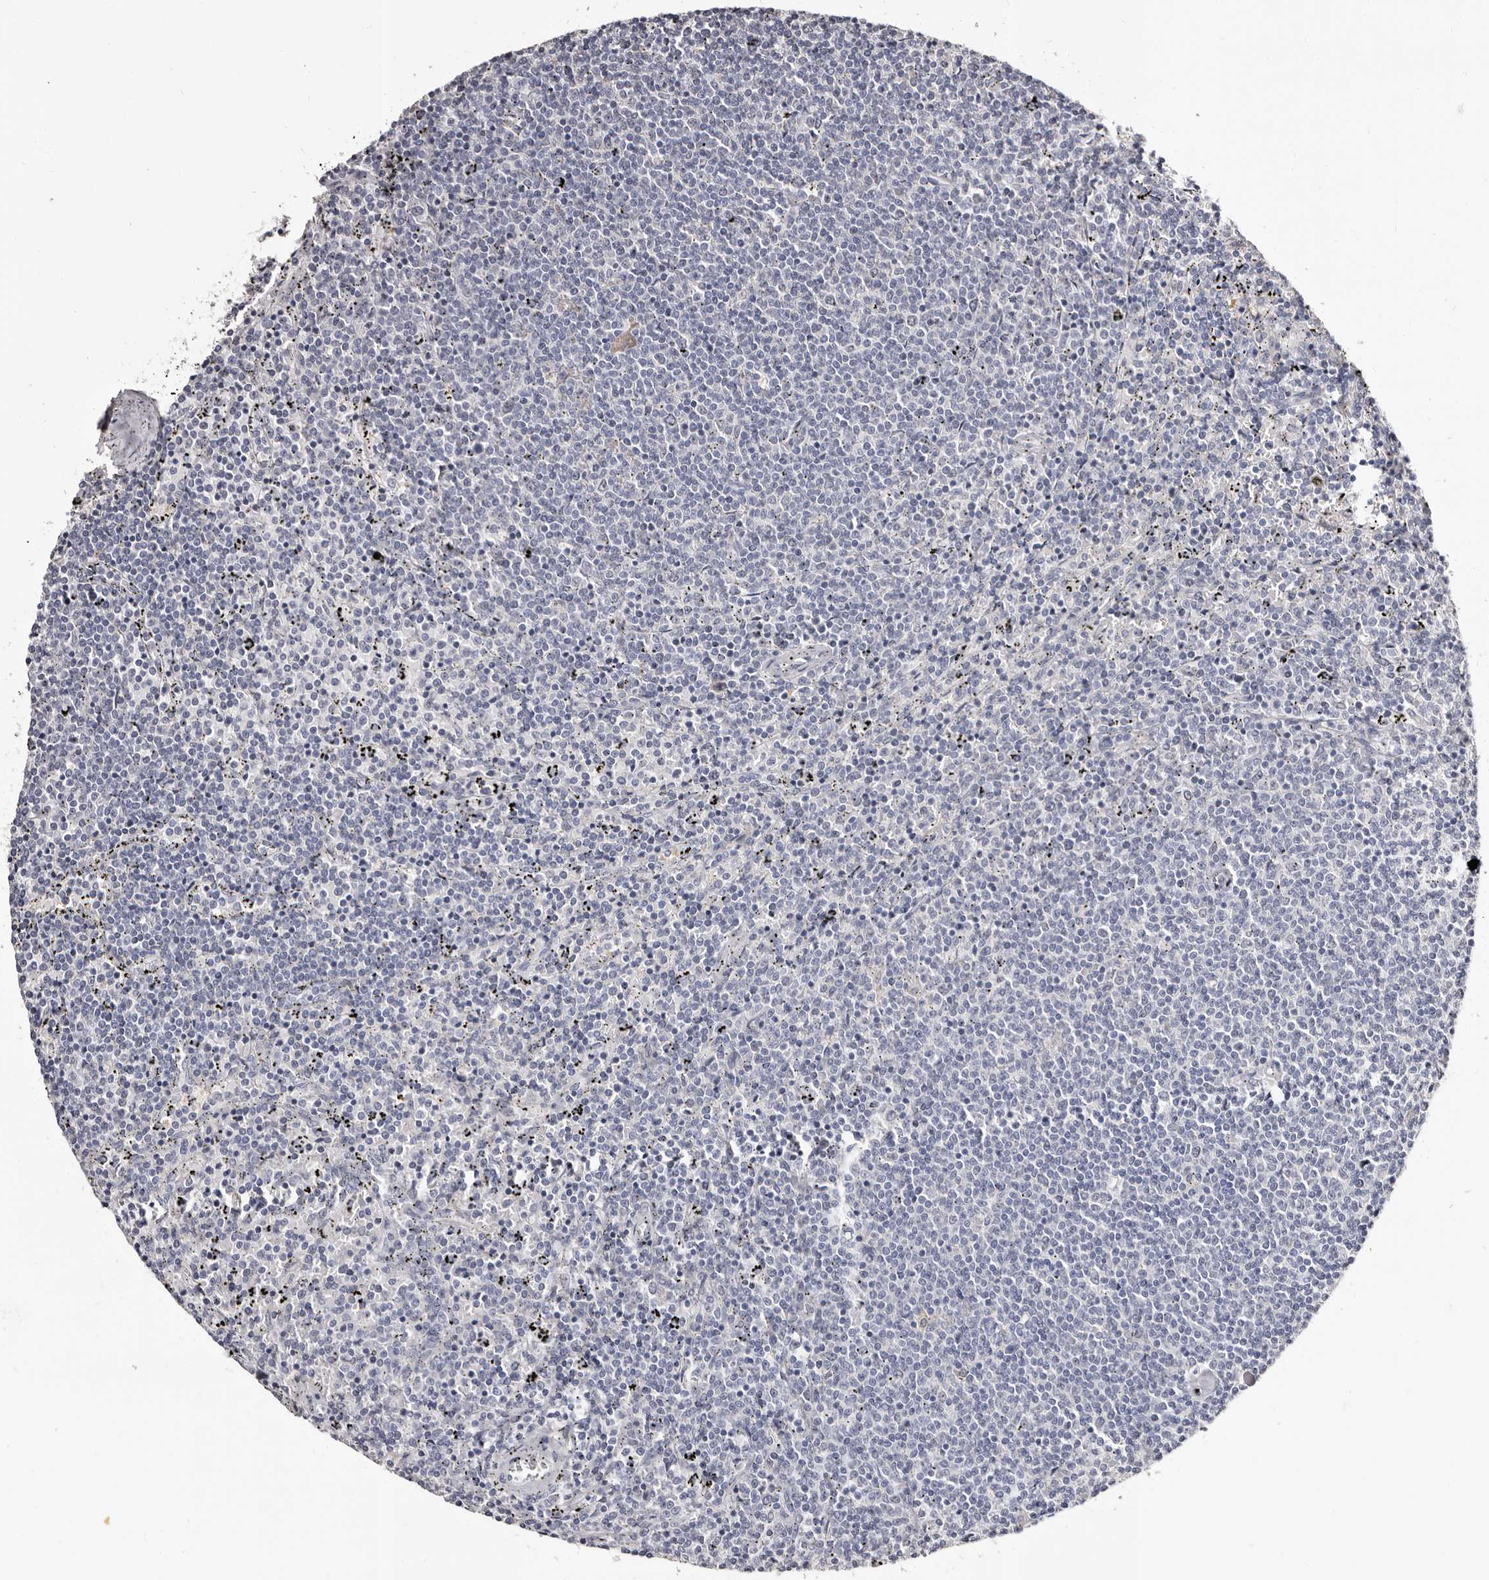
{"staining": {"intensity": "negative", "quantity": "none", "location": "none"}, "tissue": "lymphoma", "cell_type": "Tumor cells", "image_type": "cancer", "snomed": [{"axis": "morphology", "description": "Malignant lymphoma, non-Hodgkin's type, Low grade"}, {"axis": "topography", "description": "Spleen"}], "caption": "Histopathology image shows no significant protein staining in tumor cells of malignant lymphoma, non-Hodgkin's type (low-grade).", "gene": "PTAFR", "patient": {"sex": "female", "age": 50}}